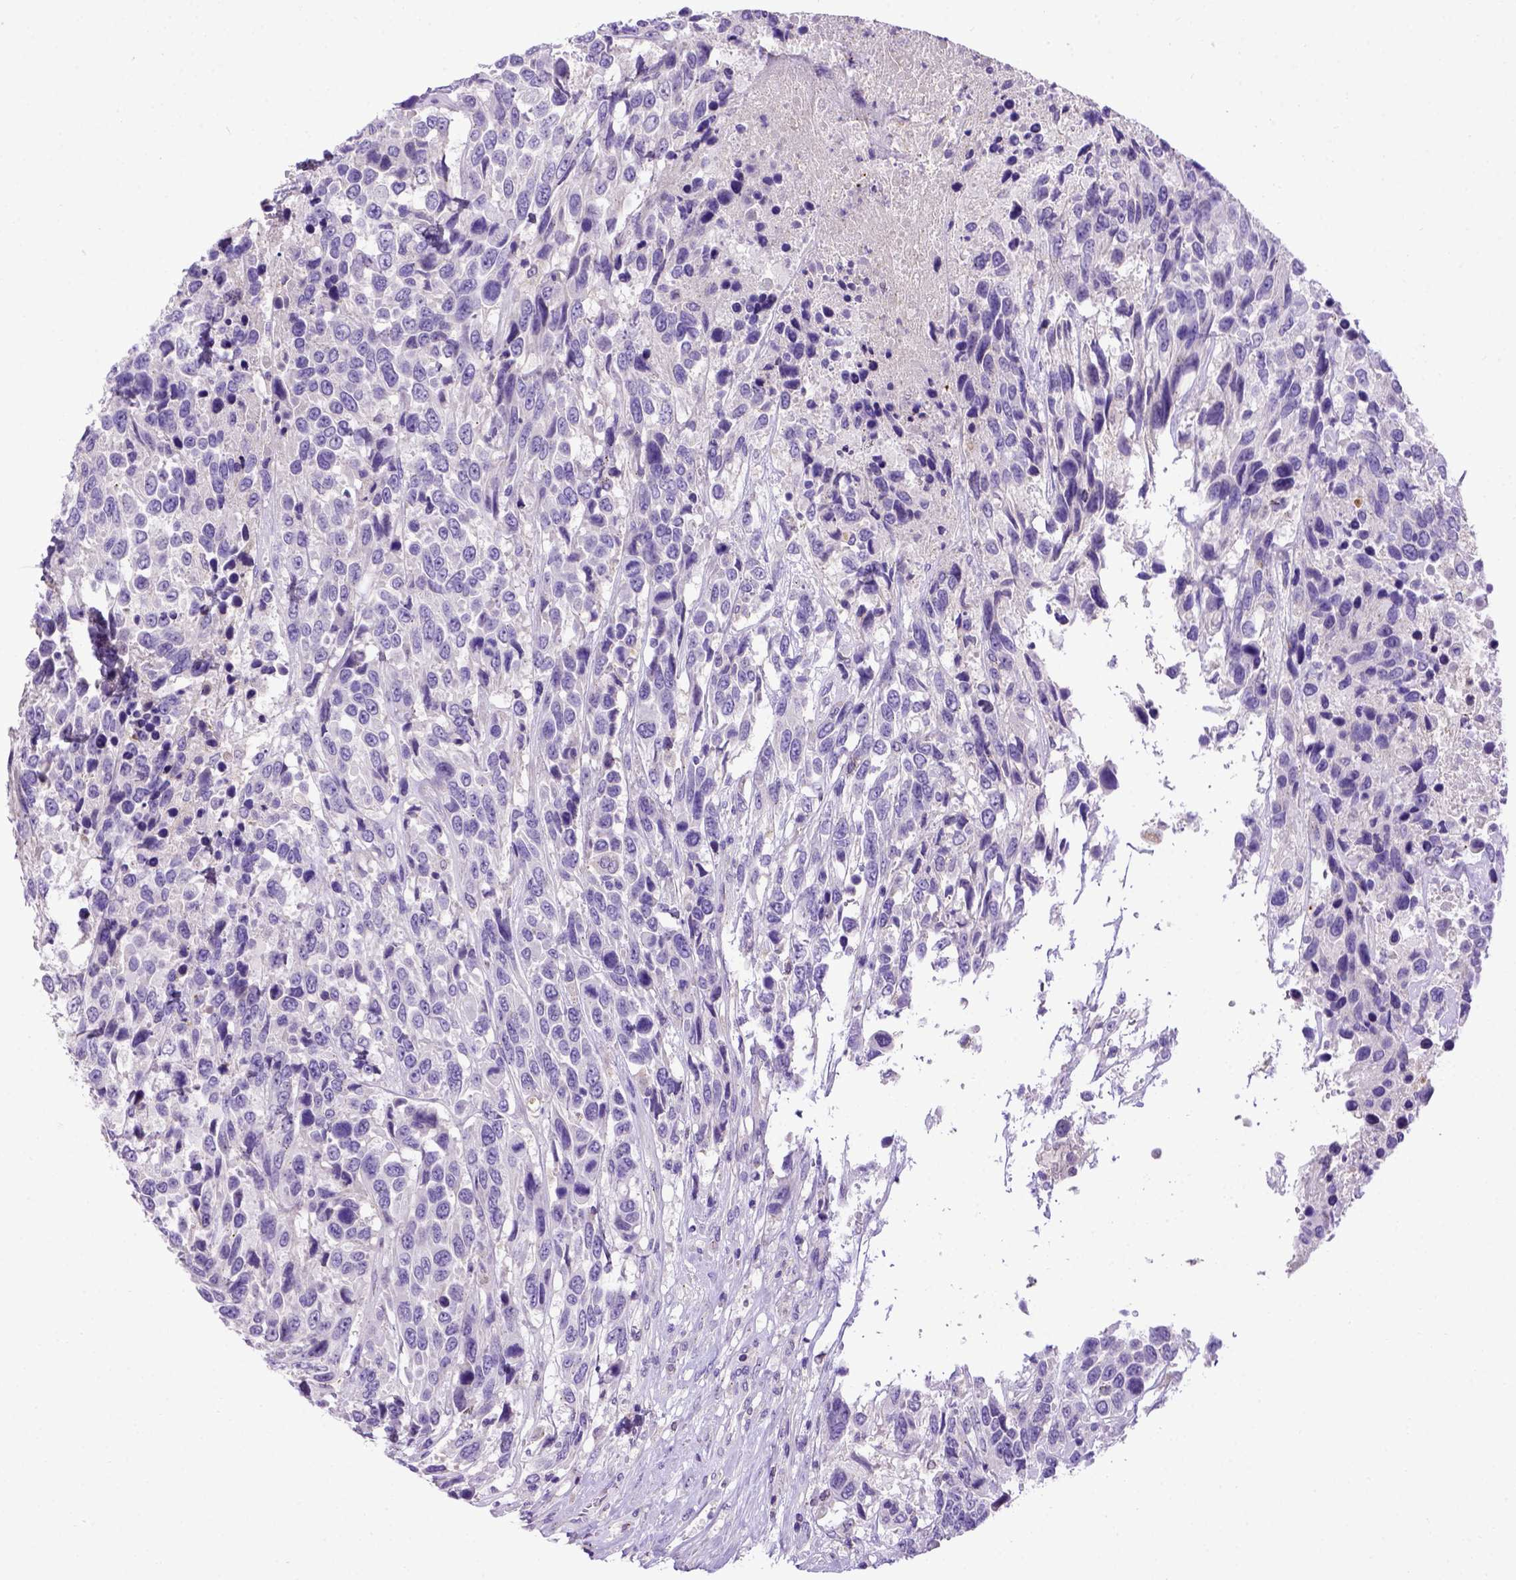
{"staining": {"intensity": "negative", "quantity": "none", "location": "none"}, "tissue": "urothelial cancer", "cell_type": "Tumor cells", "image_type": "cancer", "snomed": [{"axis": "morphology", "description": "Urothelial carcinoma, High grade"}, {"axis": "topography", "description": "Urinary bladder"}], "caption": "Urothelial carcinoma (high-grade) was stained to show a protein in brown. There is no significant staining in tumor cells. The staining was performed using DAB to visualize the protein expression in brown, while the nuclei were stained in blue with hematoxylin (Magnification: 20x).", "gene": "ADAM12", "patient": {"sex": "female", "age": 70}}